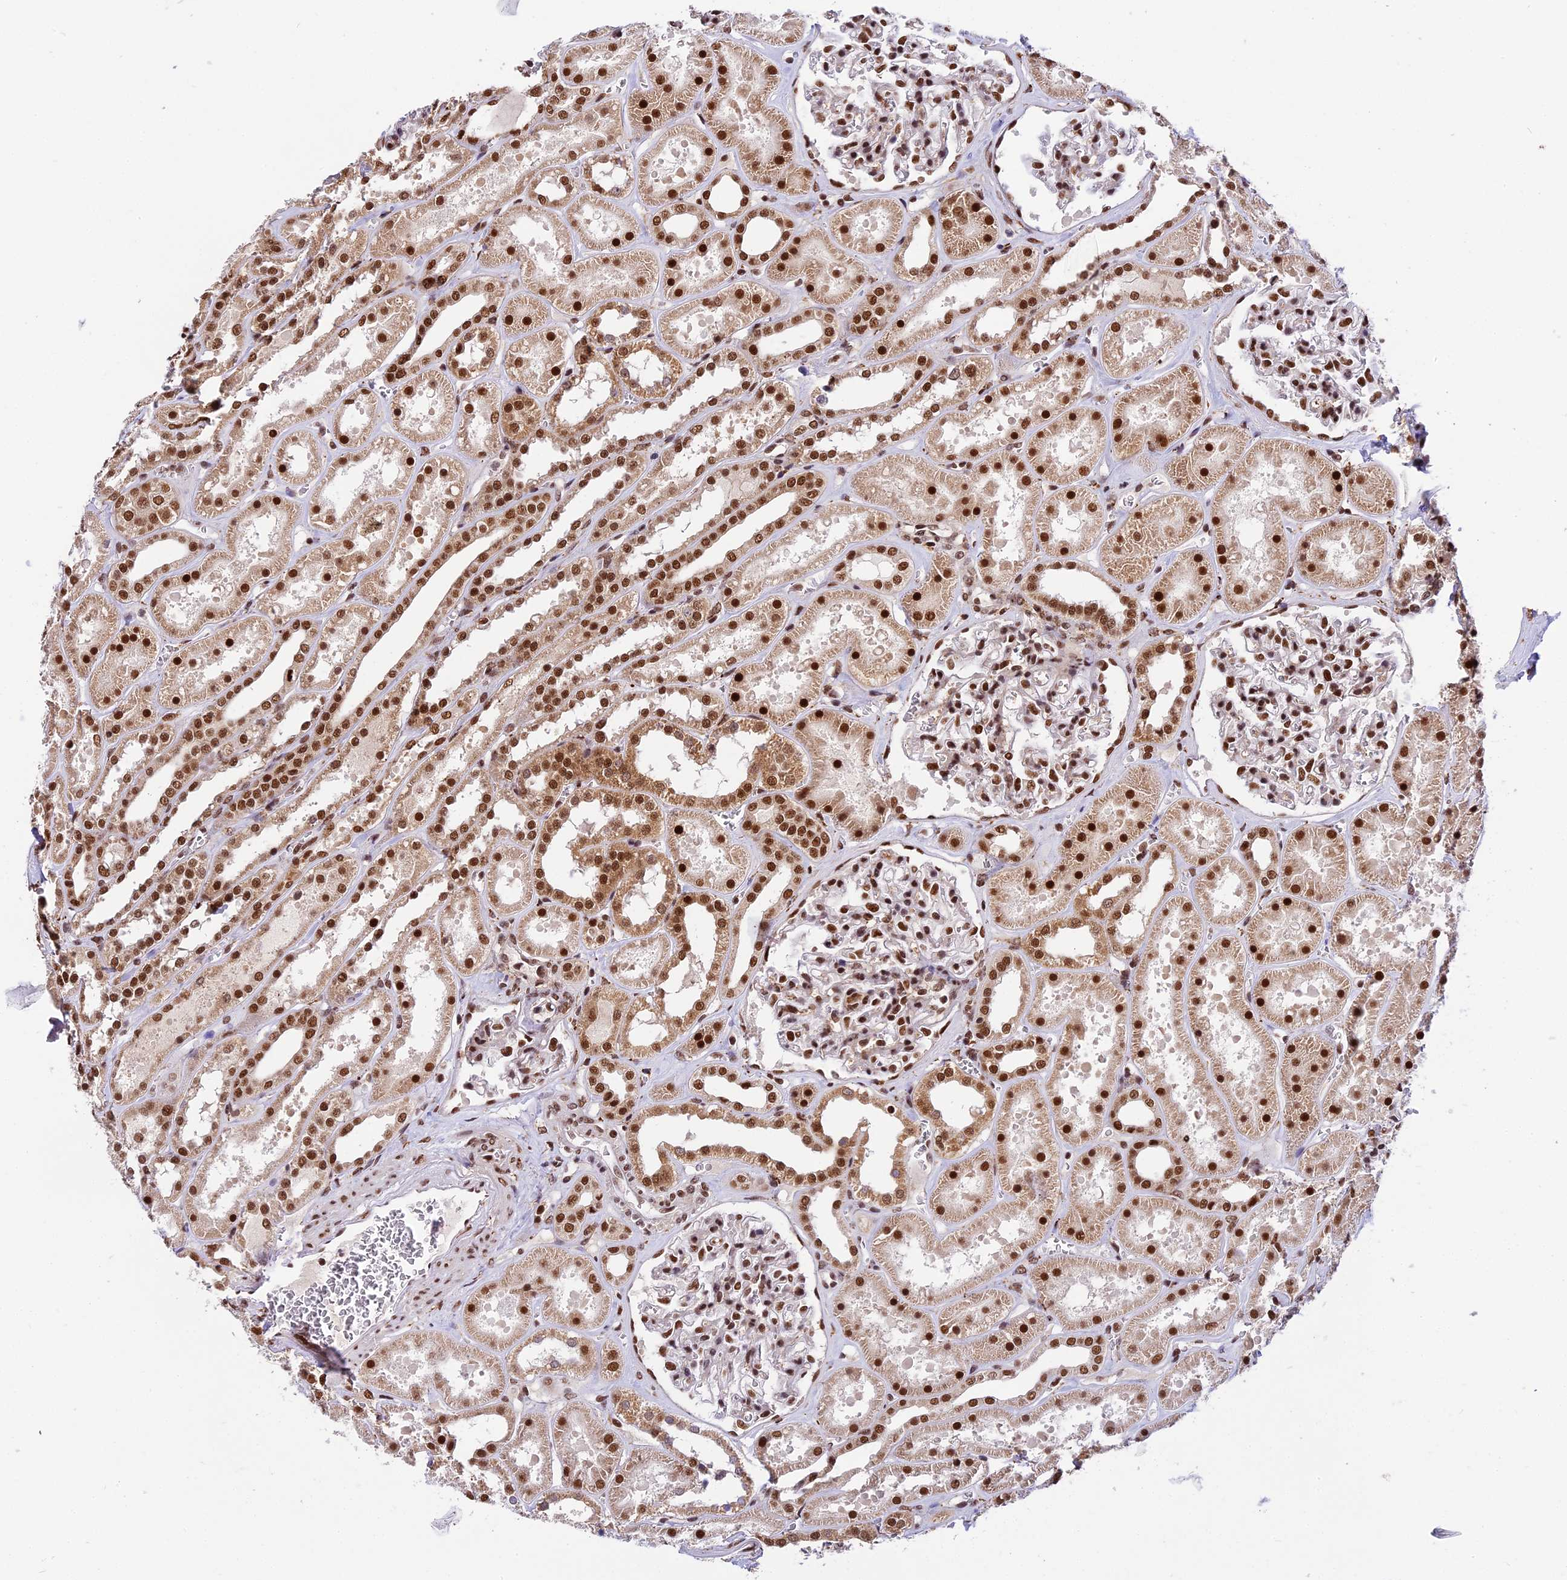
{"staining": {"intensity": "strong", "quantity": "25%-75%", "location": "nuclear"}, "tissue": "kidney", "cell_type": "Cells in glomeruli", "image_type": "normal", "snomed": [{"axis": "morphology", "description": "Normal tissue, NOS"}, {"axis": "topography", "description": "Kidney"}], "caption": "IHC image of benign kidney stained for a protein (brown), which shows high levels of strong nuclear expression in approximately 25%-75% of cells in glomeruli.", "gene": "RAMACL", "patient": {"sex": "female", "age": 41}}